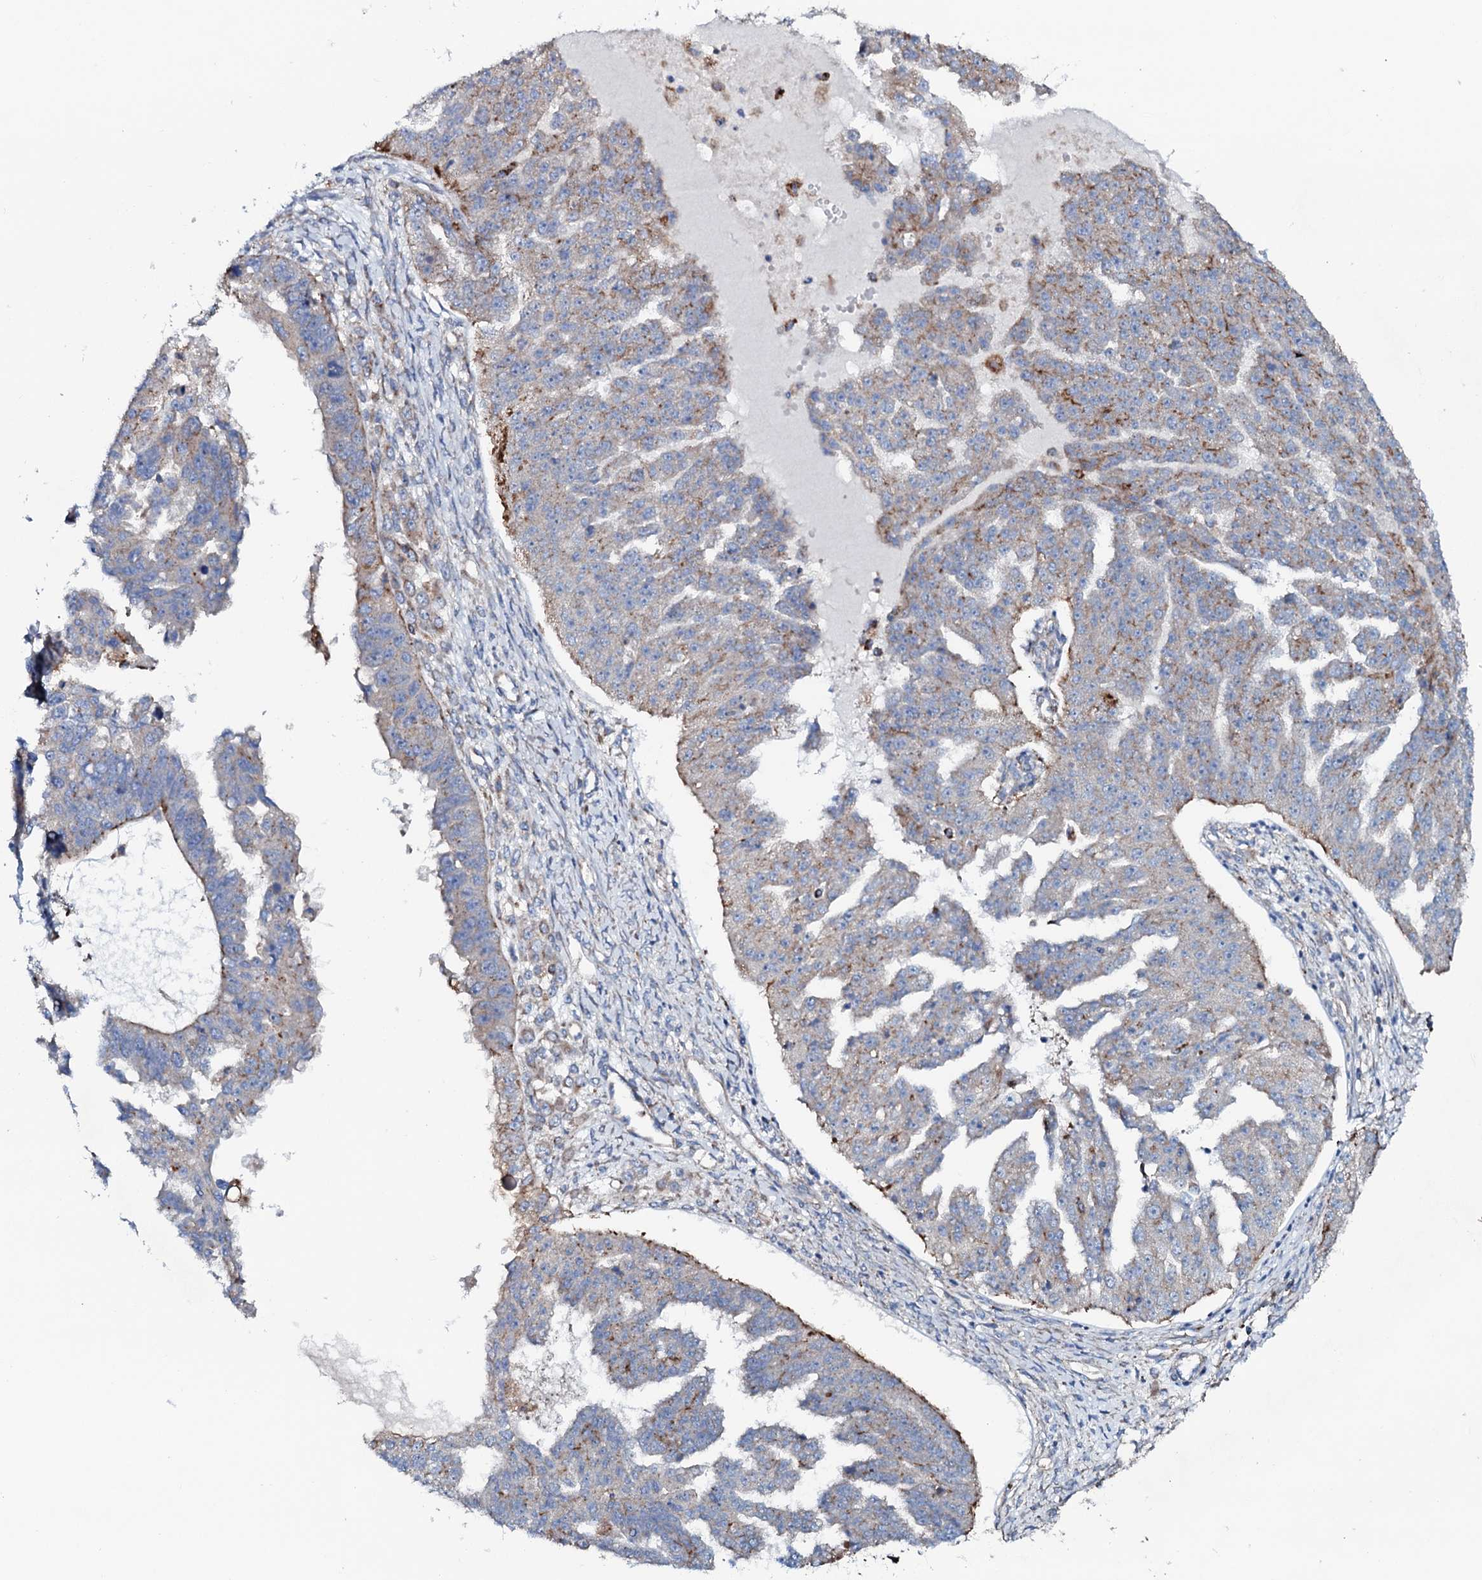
{"staining": {"intensity": "moderate", "quantity": "<25%", "location": "cytoplasmic/membranous"}, "tissue": "ovarian cancer", "cell_type": "Tumor cells", "image_type": "cancer", "snomed": [{"axis": "morphology", "description": "Cystadenocarcinoma, serous, NOS"}, {"axis": "topography", "description": "Ovary"}], "caption": "Serous cystadenocarcinoma (ovarian) stained with a protein marker displays moderate staining in tumor cells.", "gene": "P2RX4", "patient": {"sex": "female", "age": 58}}